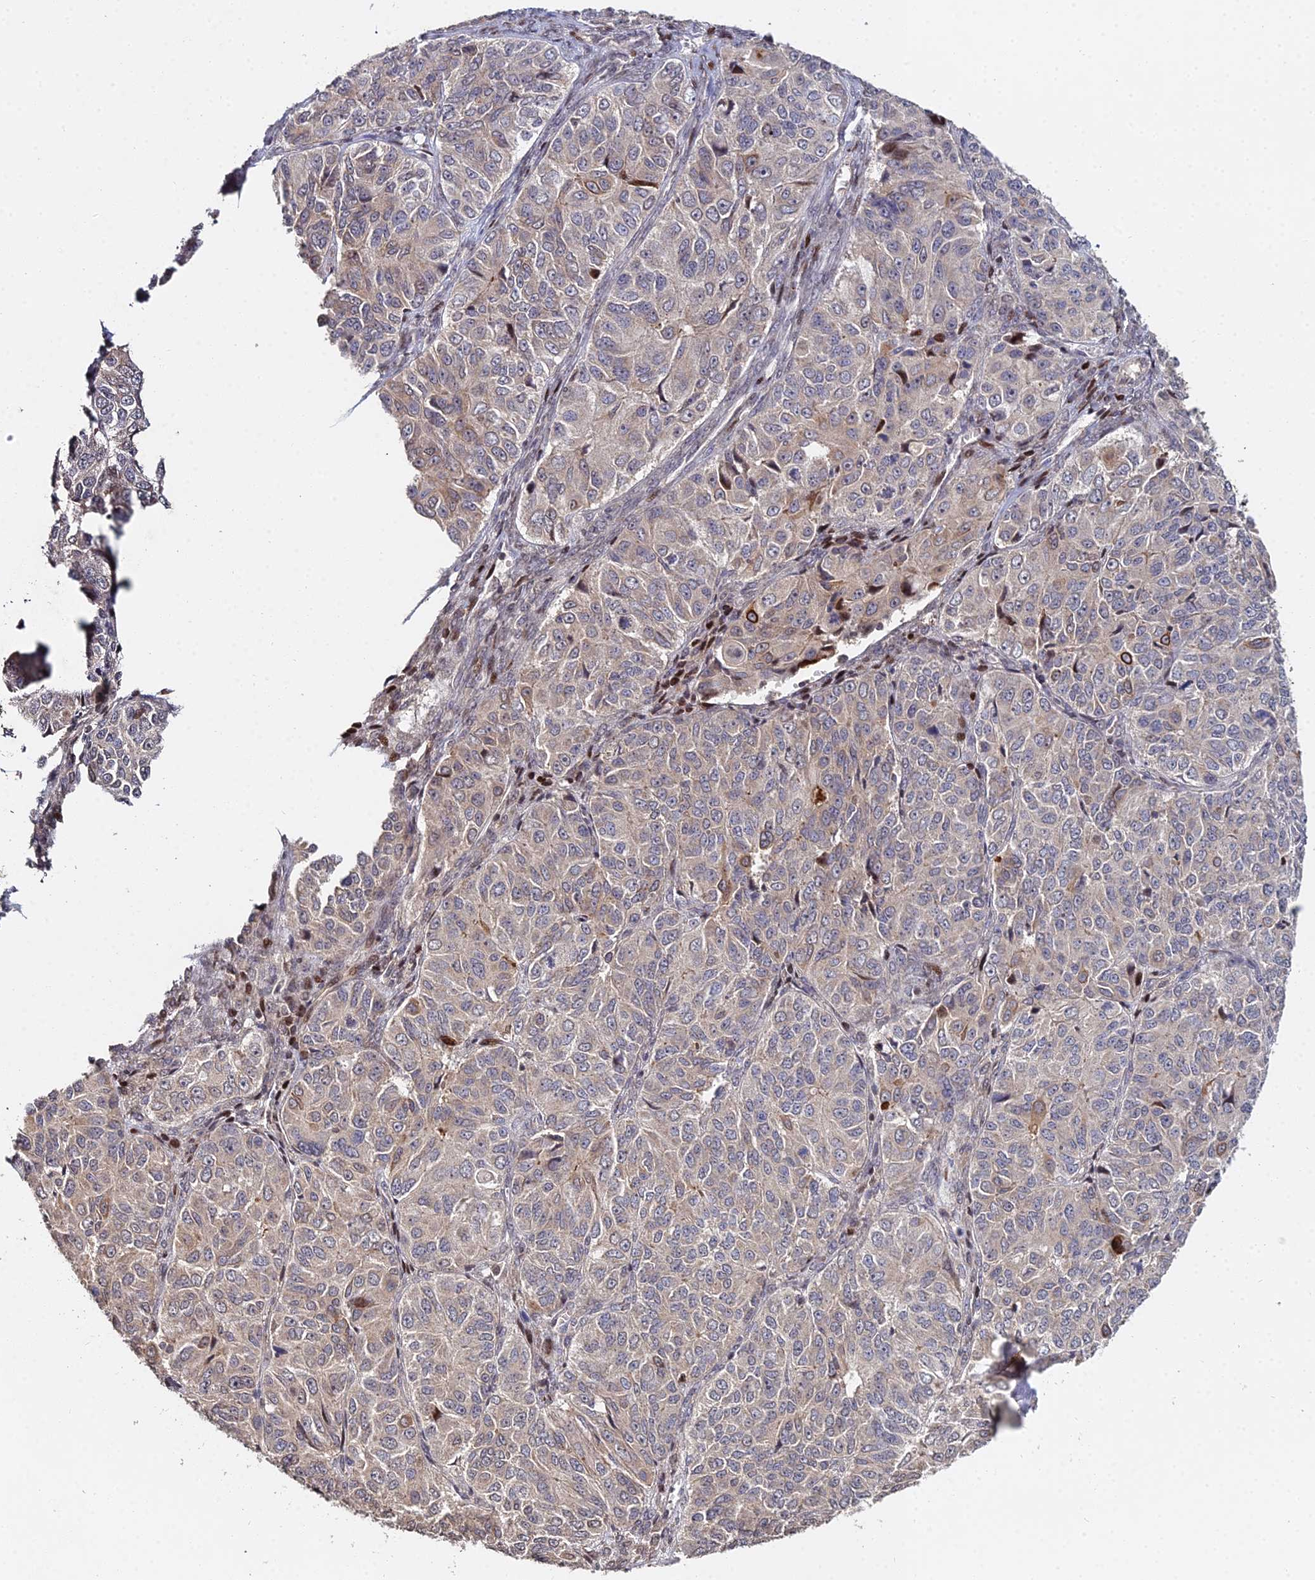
{"staining": {"intensity": "weak", "quantity": "25%-75%", "location": "cytoplasmic/membranous"}, "tissue": "ovarian cancer", "cell_type": "Tumor cells", "image_type": "cancer", "snomed": [{"axis": "morphology", "description": "Carcinoma, endometroid"}, {"axis": "topography", "description": "Ovary"}], "caption": "An immunohistochemistry micrograph of tumor tissue is shown. Protein staining in brown highlights weak cytoplasmic/membranous positivity in ovarian cancer (endometroid carcinoma) within tumor cells. (Brightfield microscopy of DAB IHC at high magnification).", "gene": "RBMS2", "patient": {"sex": "female", "age": 51}}